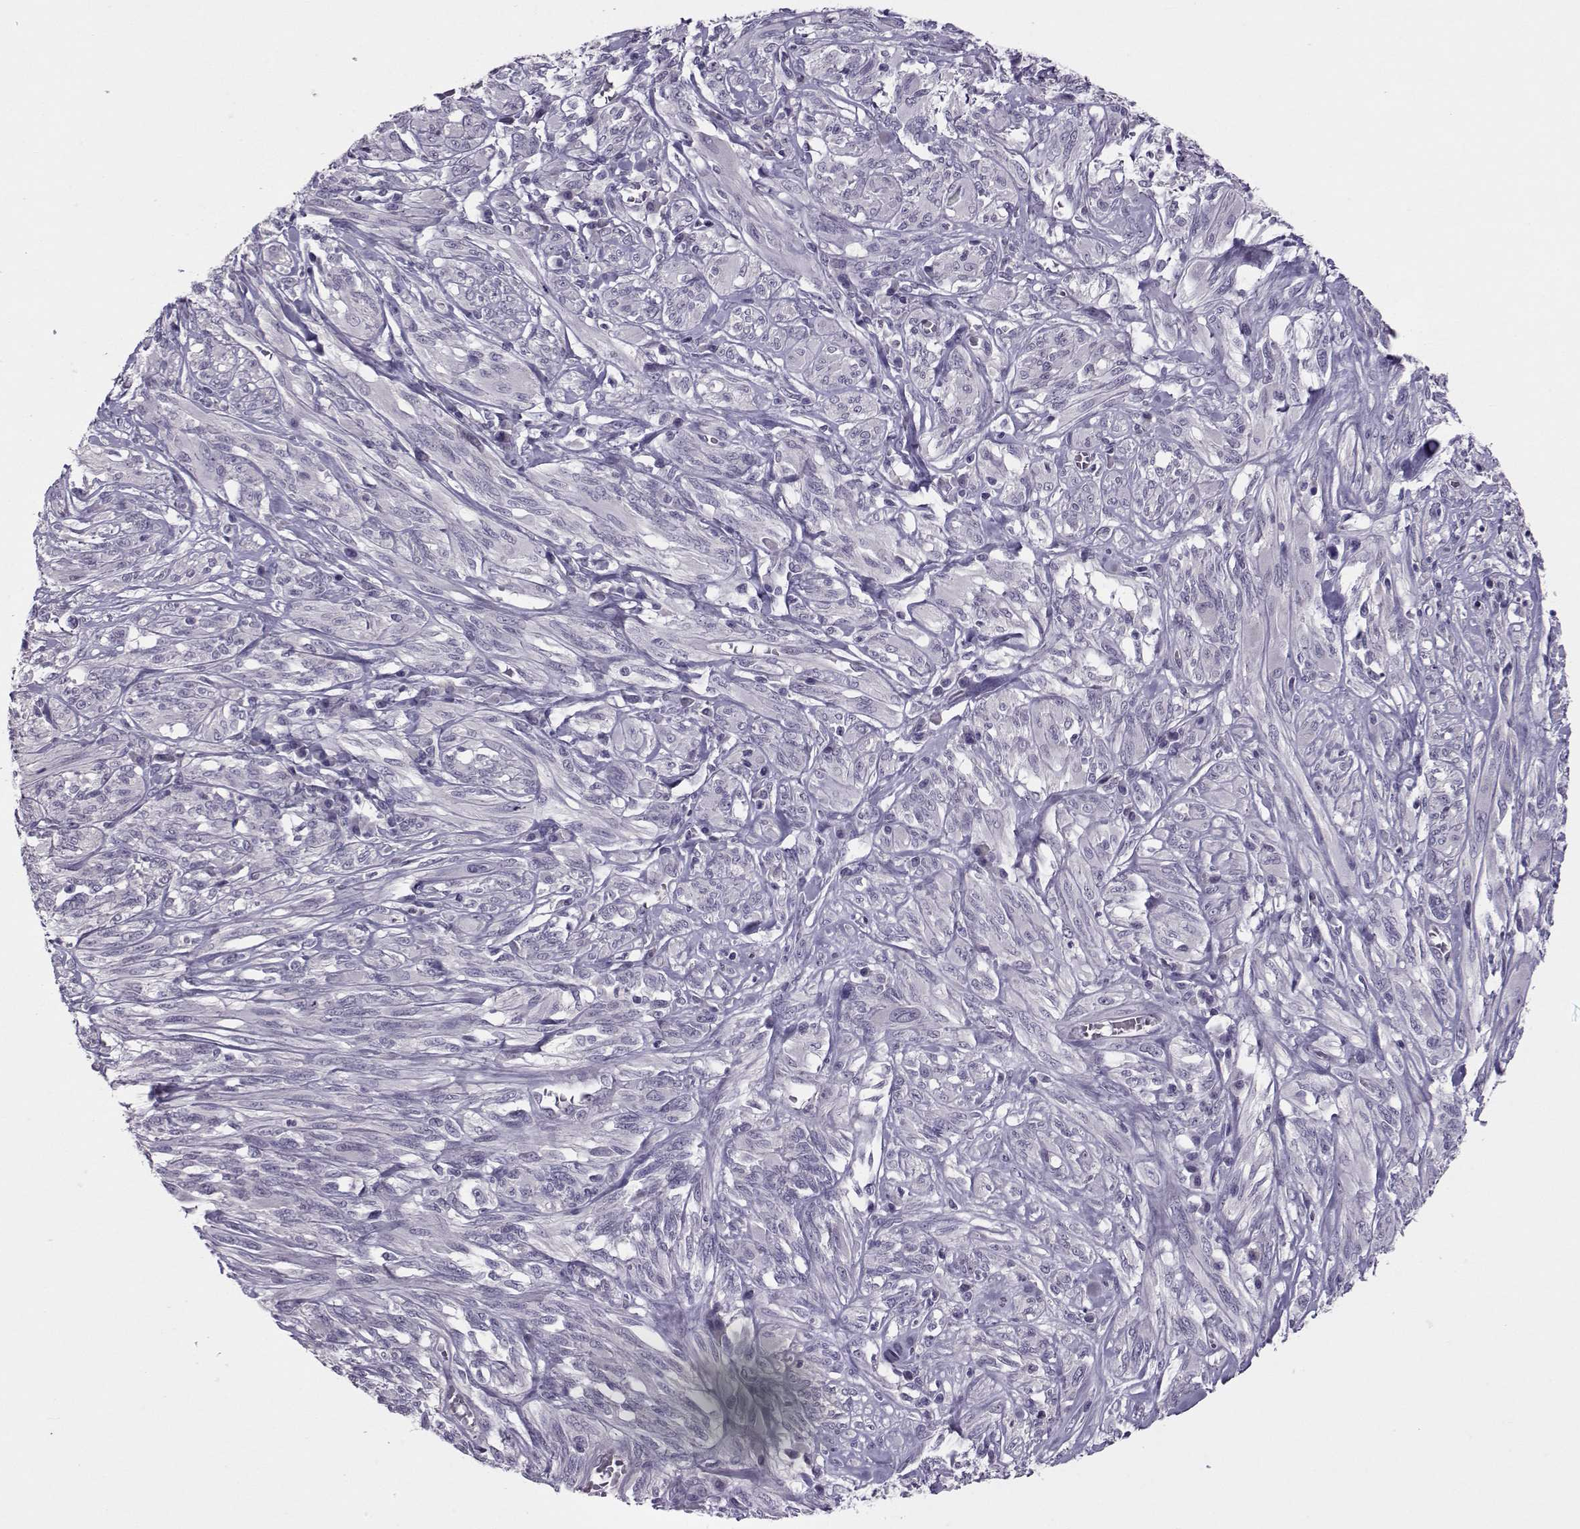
{"staining": {"intensity": "negative", "quantity": "none", "location": "none"}, "tissue": "melanoma", "cell_type": "Tumor cells", "image_type": "cancer", "snomed": [{"axis": "morphology", "description": "Malignant melanoma, NOS"}, {"axis": "topography", "description": "Skin"}], "caption": "An immunohistochemistry image of malignant melanoma is shown. There is no staining in tumor cells of malignant melanoma.", "gene": "ASRGL1", "patient": {"sex": "female", "age": 91}}